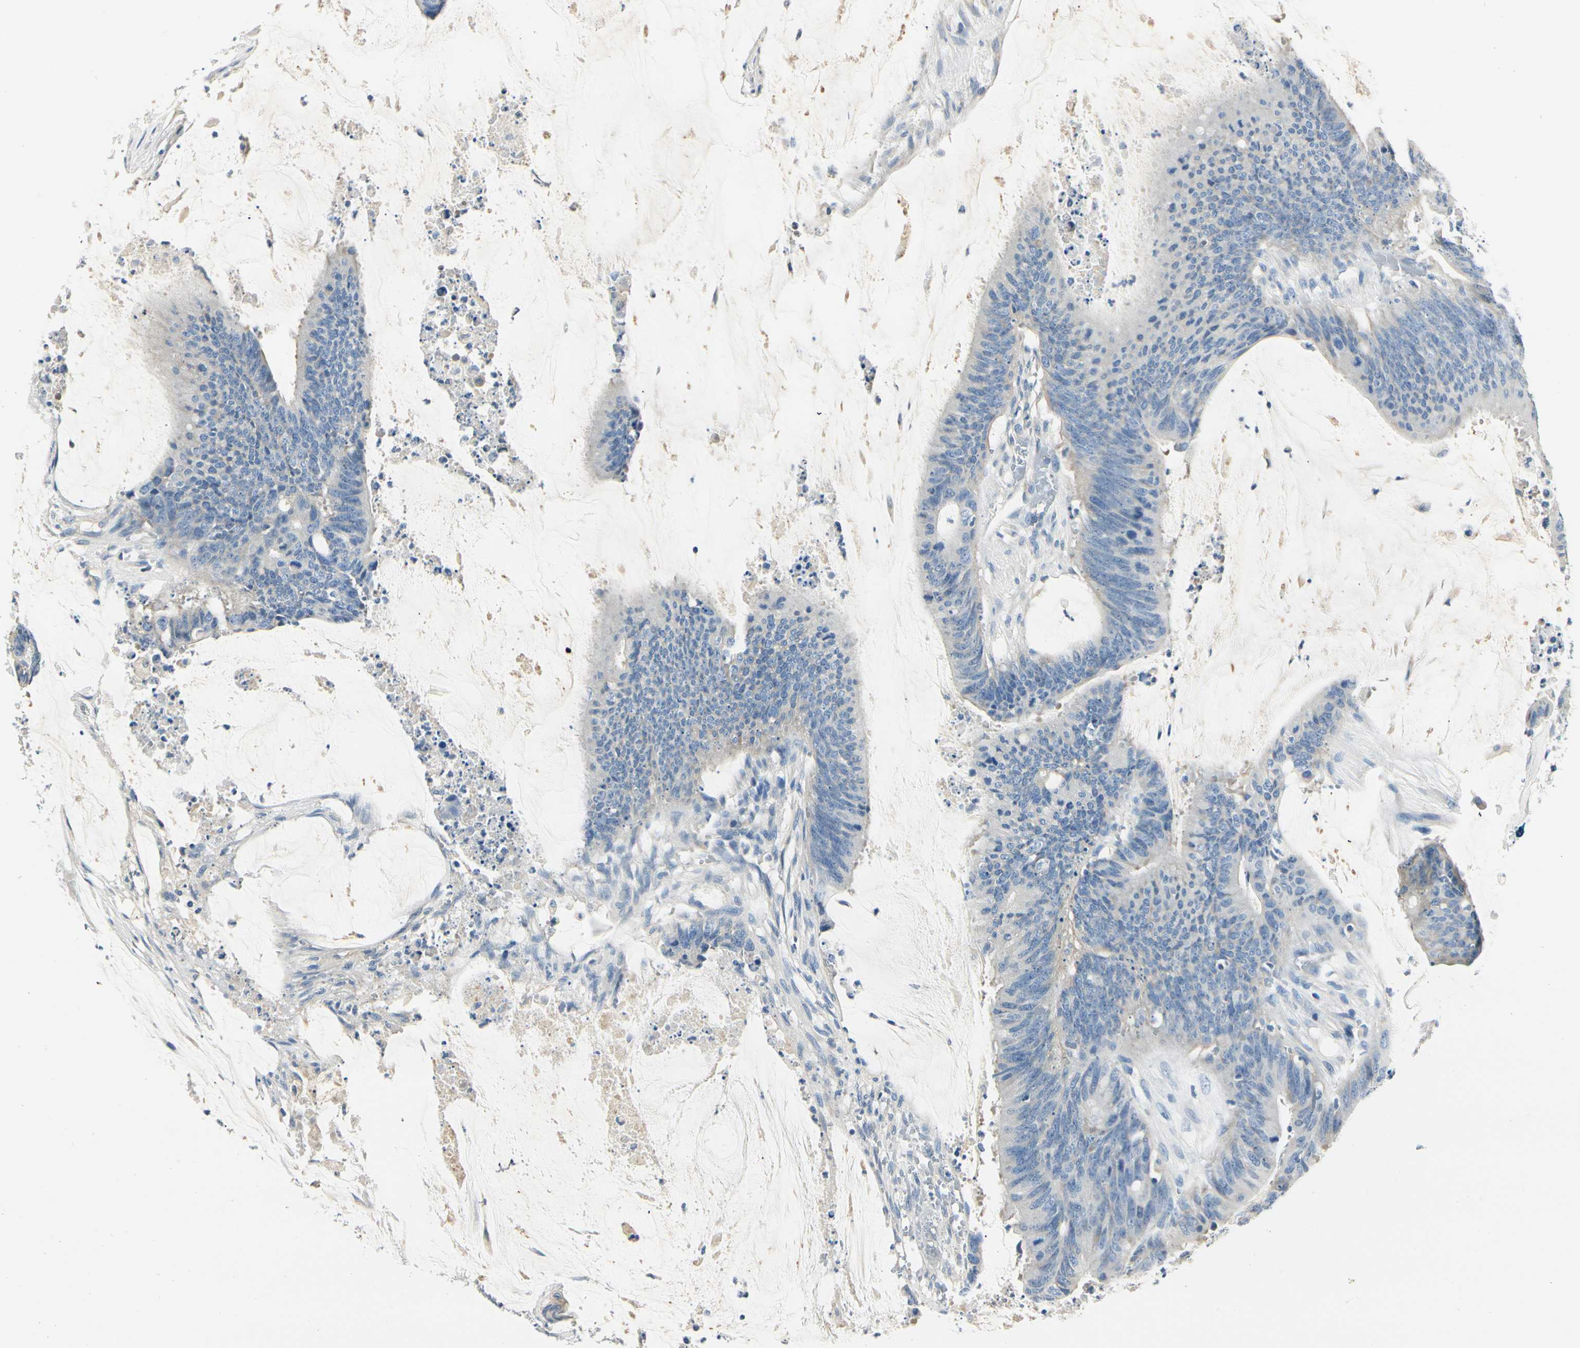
{"staining": {"intensity": "negative", "quantity": "none", "location": "none"}, "tissue": "colorectal cancer", "cell_type": "Tumor cells", "image_type": "cancer", "snomed": [{"axis": "morphology", "description": "Adenocarcinoma, NOS"}, {"axis": "topography", "description": "Rectum"}], "caption": "Micrograph shows no protein staining in tumor cells of colorectal cancer tissue.", "gene": "TGFBR3", "patient": {"sex": "female", "age": 66}}